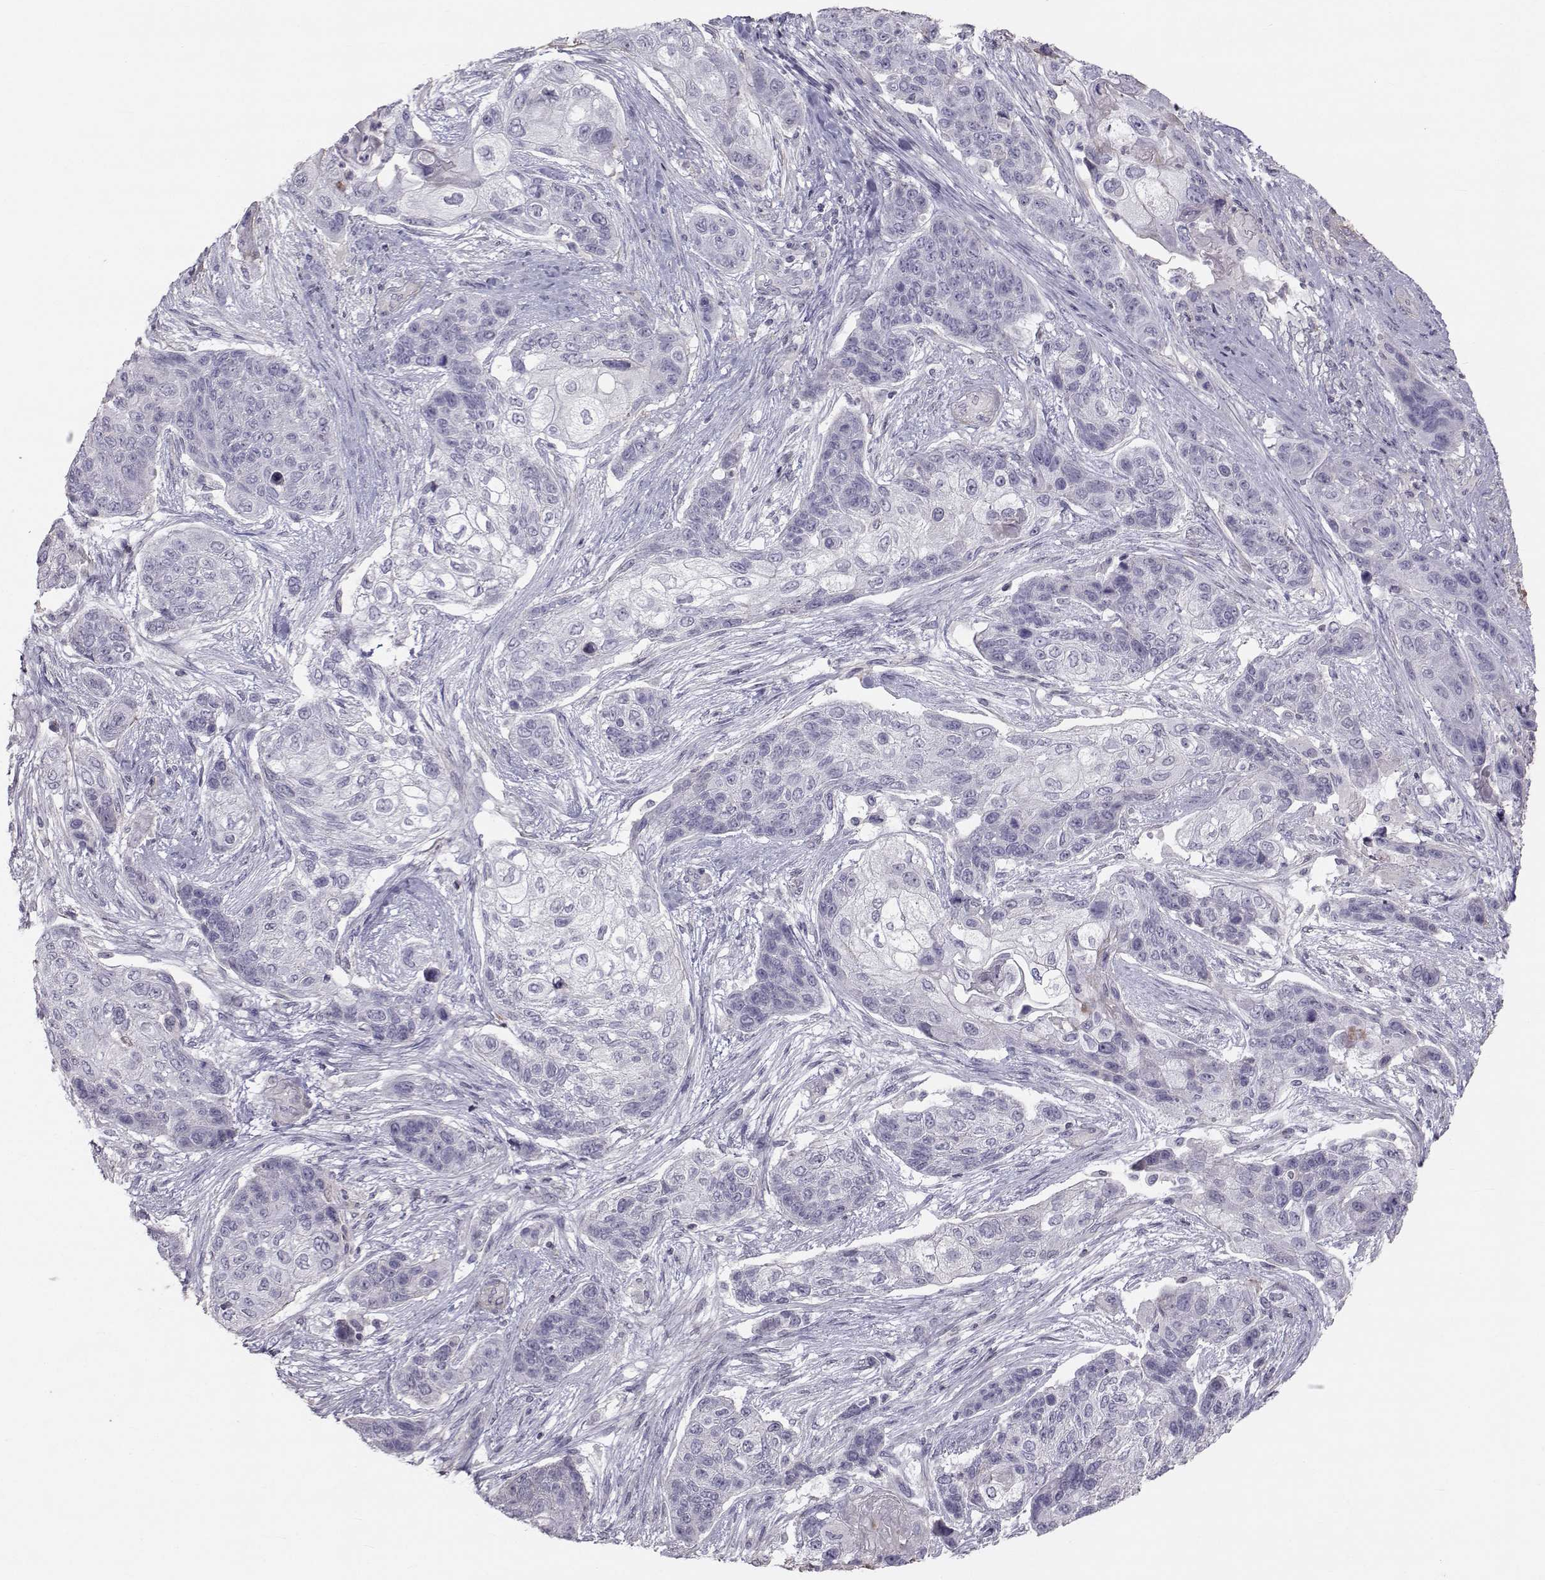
{"staining": {"intensity": "negative", "quantity": "none", "location": "none"}, "tissue": "lung cancer", "cell_type": "Tumor cells", "image_type": "cancer", "snomed": [{"axis": "morphology", "description": "Squamous cell carcinoma, NOS"}, {"axis": "topography", "description": "Lung"}], "caption": "IHC image of neoplastic tissue: squamous cell carcinoma (lung) stained with DAB exhibits no significant protein staining in tumor cells. Nuclei are stained in blue.", "gene": "GARIN3", "patient": {"sex": "male", "age": 69}}